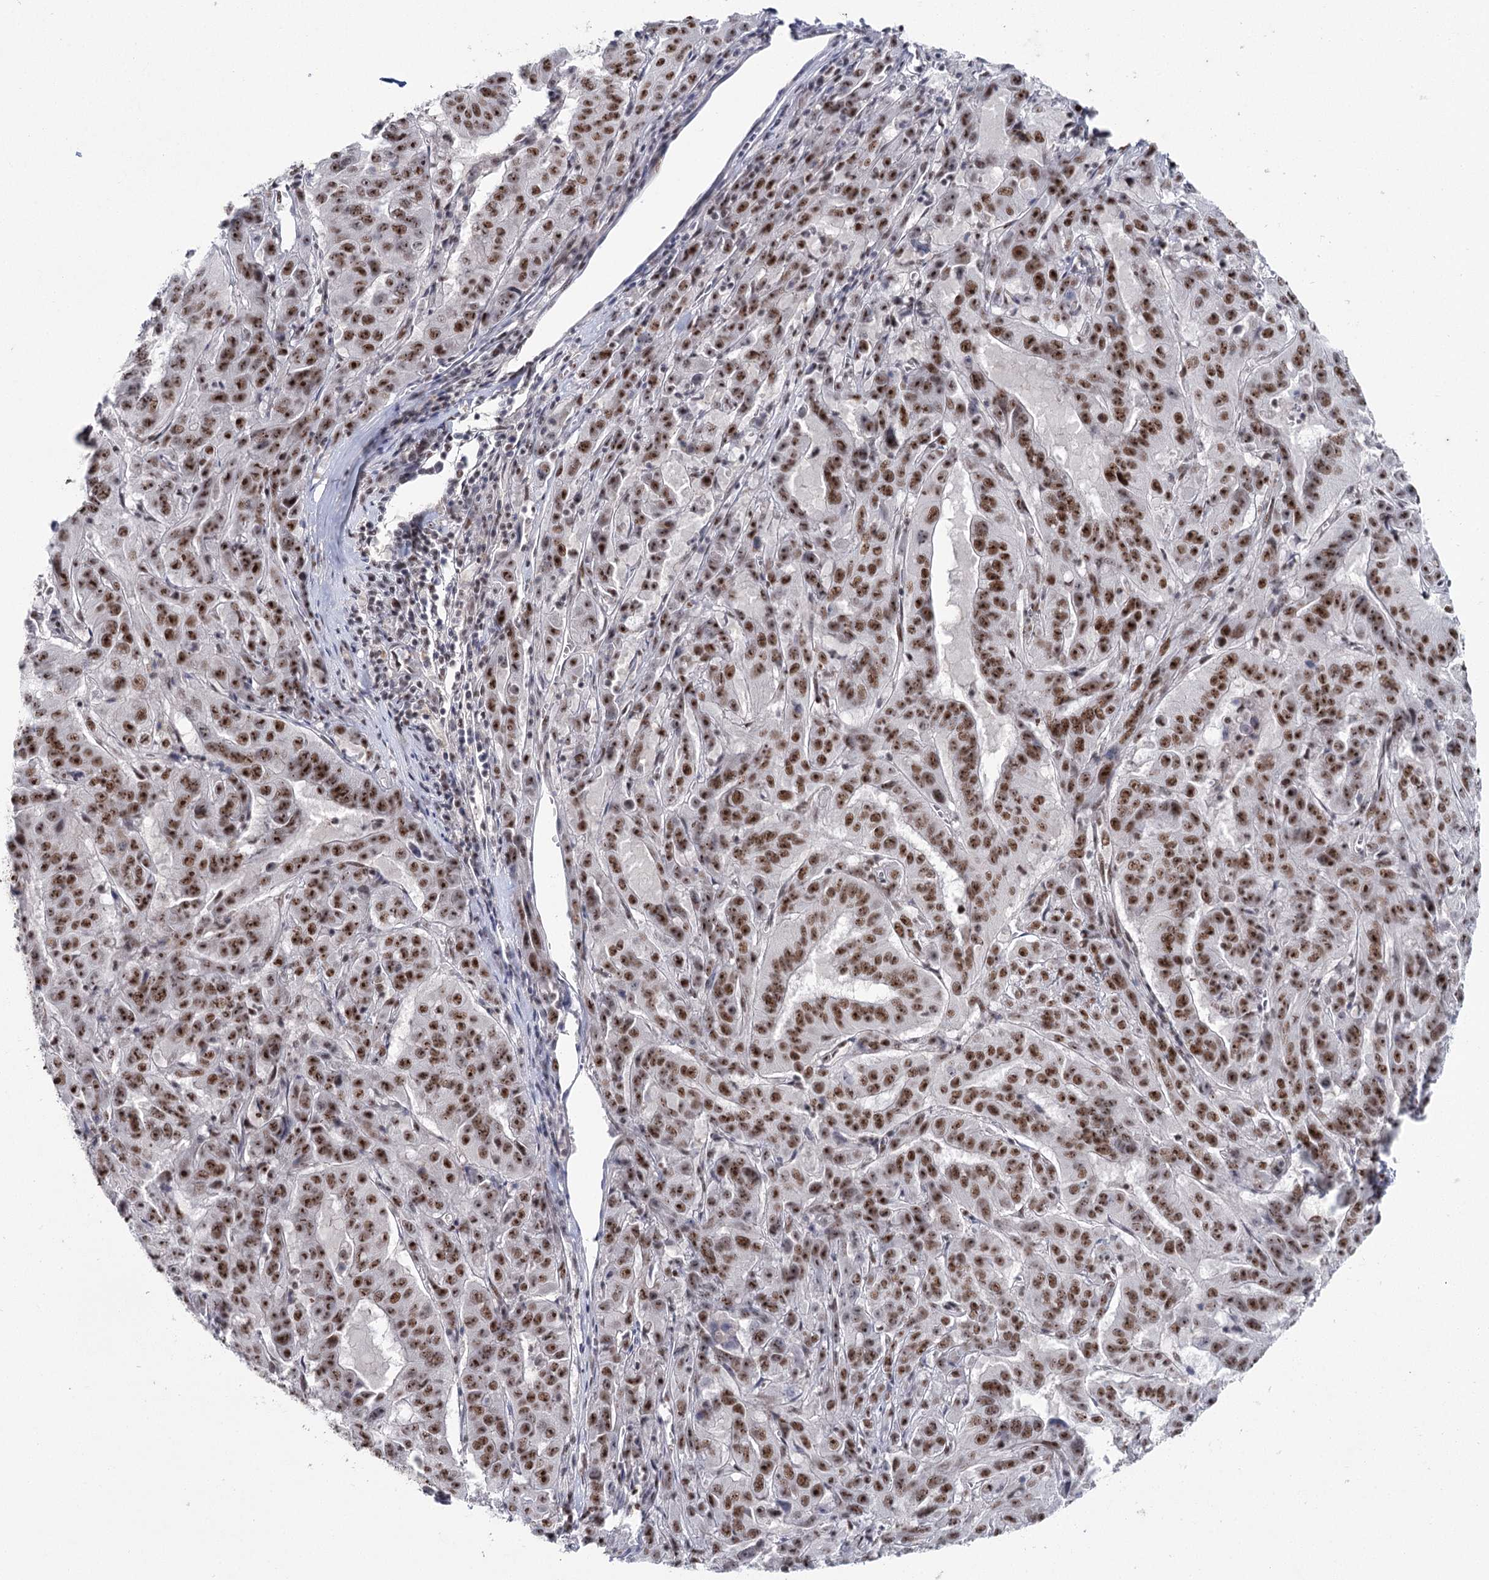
{"staining": {"intensity": "strong", "quantity": ">75%", "location": "nuclear"}, "tissue": "pancreatic cancer", "cell_type": "Tumor cells", "image_type": "cancer", "snomed": [{"axis": "morphology", "description": "Adenocarcinoma, NOS"}, {"axis": "topography", "description": "Pancreas"}], "caption": "About >75% of tumor cells in pancreatic cancer (adenocarcinoma) display strong nuclear protein expression as visualized by brown immunohistochemical staining.", "gene": "SCAF8", "patient": {"sex": "male", "age": 63}}